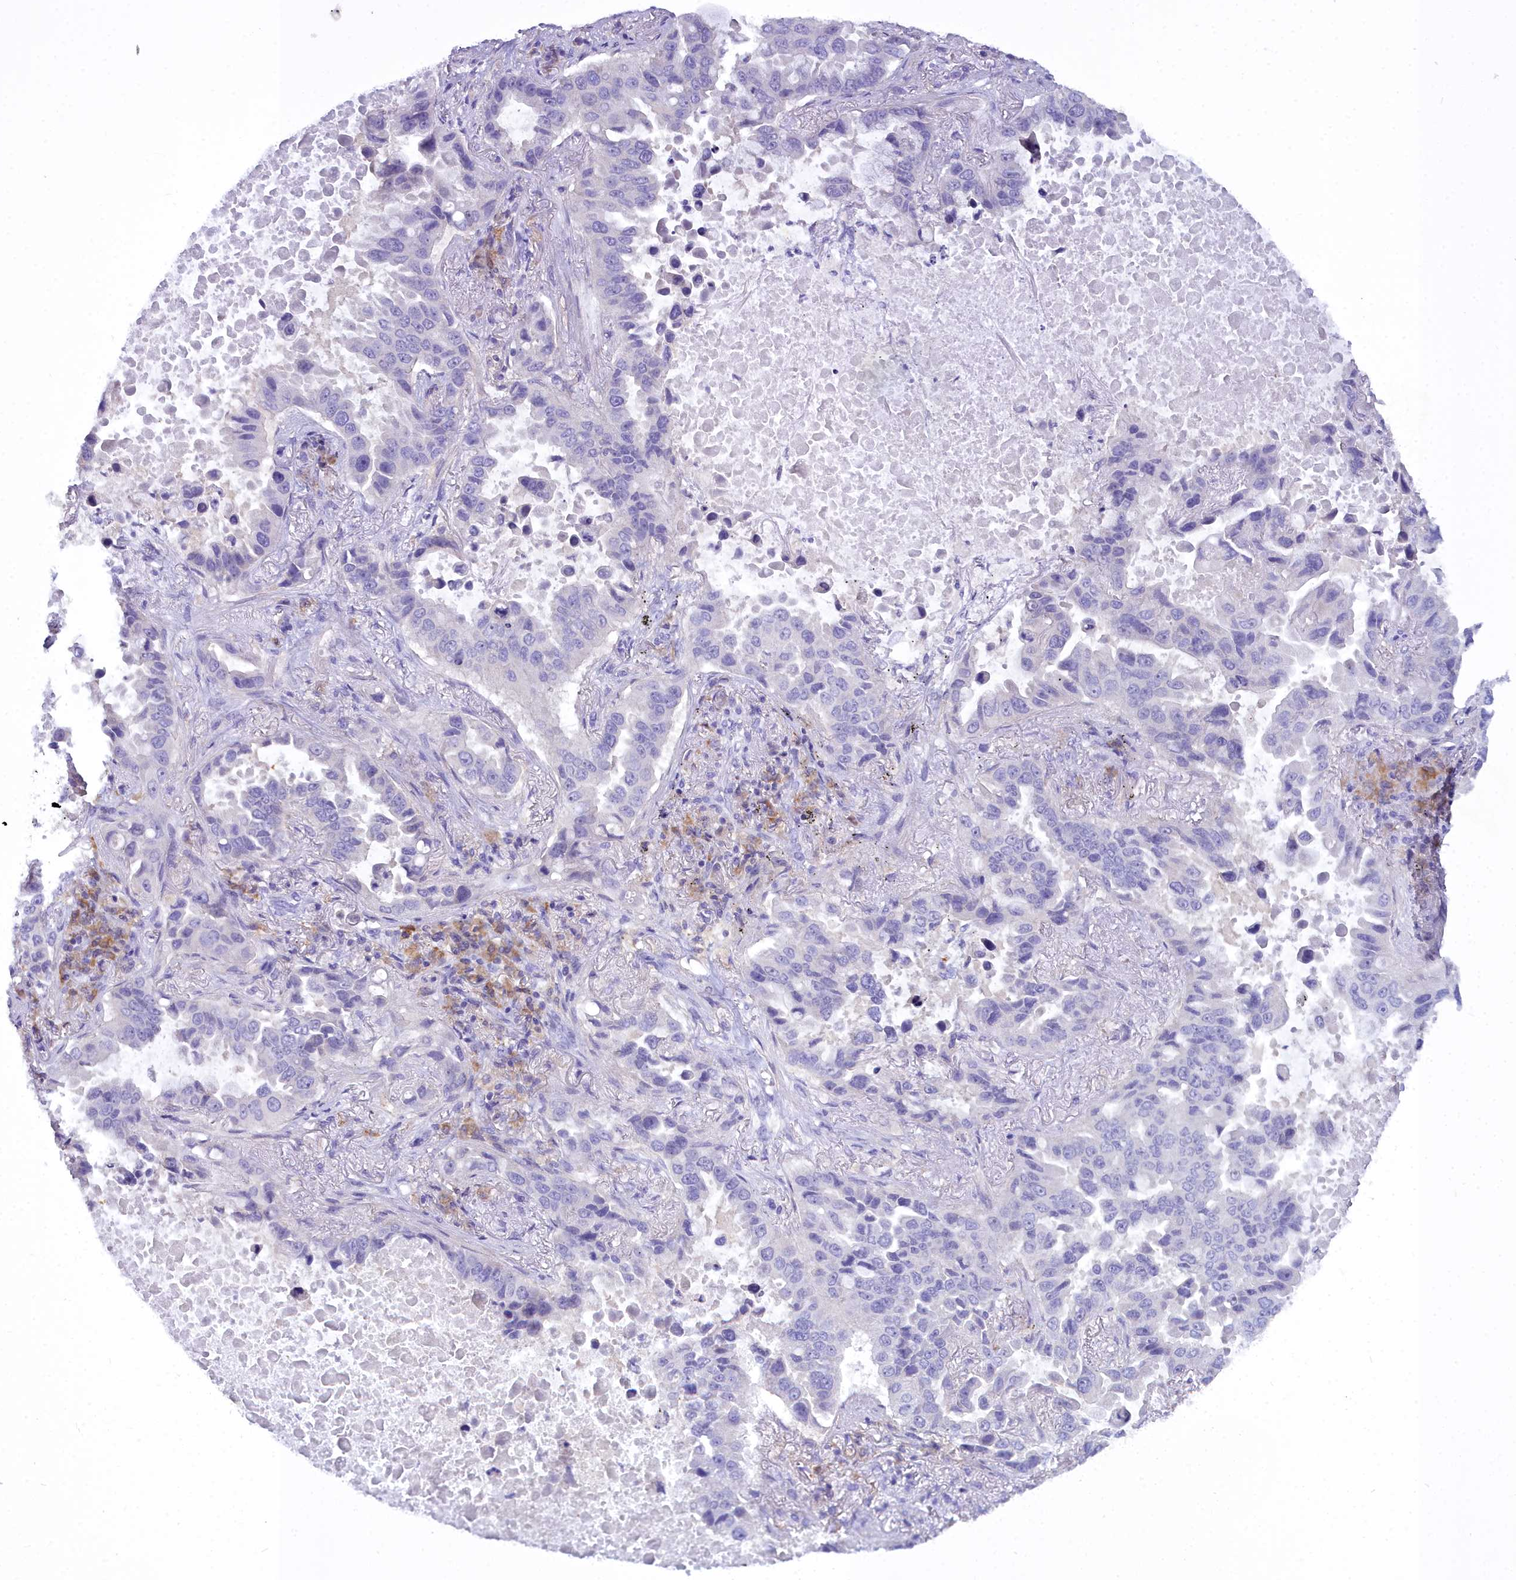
{"staining": {"intensity": "negative", "quantity": "none", "location": "none"}, "tissue": "lung cancer", "cell_type": "Tumor cells", "image_type": "cancer", "snomed": [{"axis": "morphology", "description": "Adenocarcinoma, NOS"}, {"axis": "topography", "description": "Lung"}], "caption": "Immunohistochemical staining of human lung cancer (adenocarcinoma) demonstrates no significant expression in tumor cells.", "gene": "BLNK", "patient": {"sex": "male", "age": 64}}